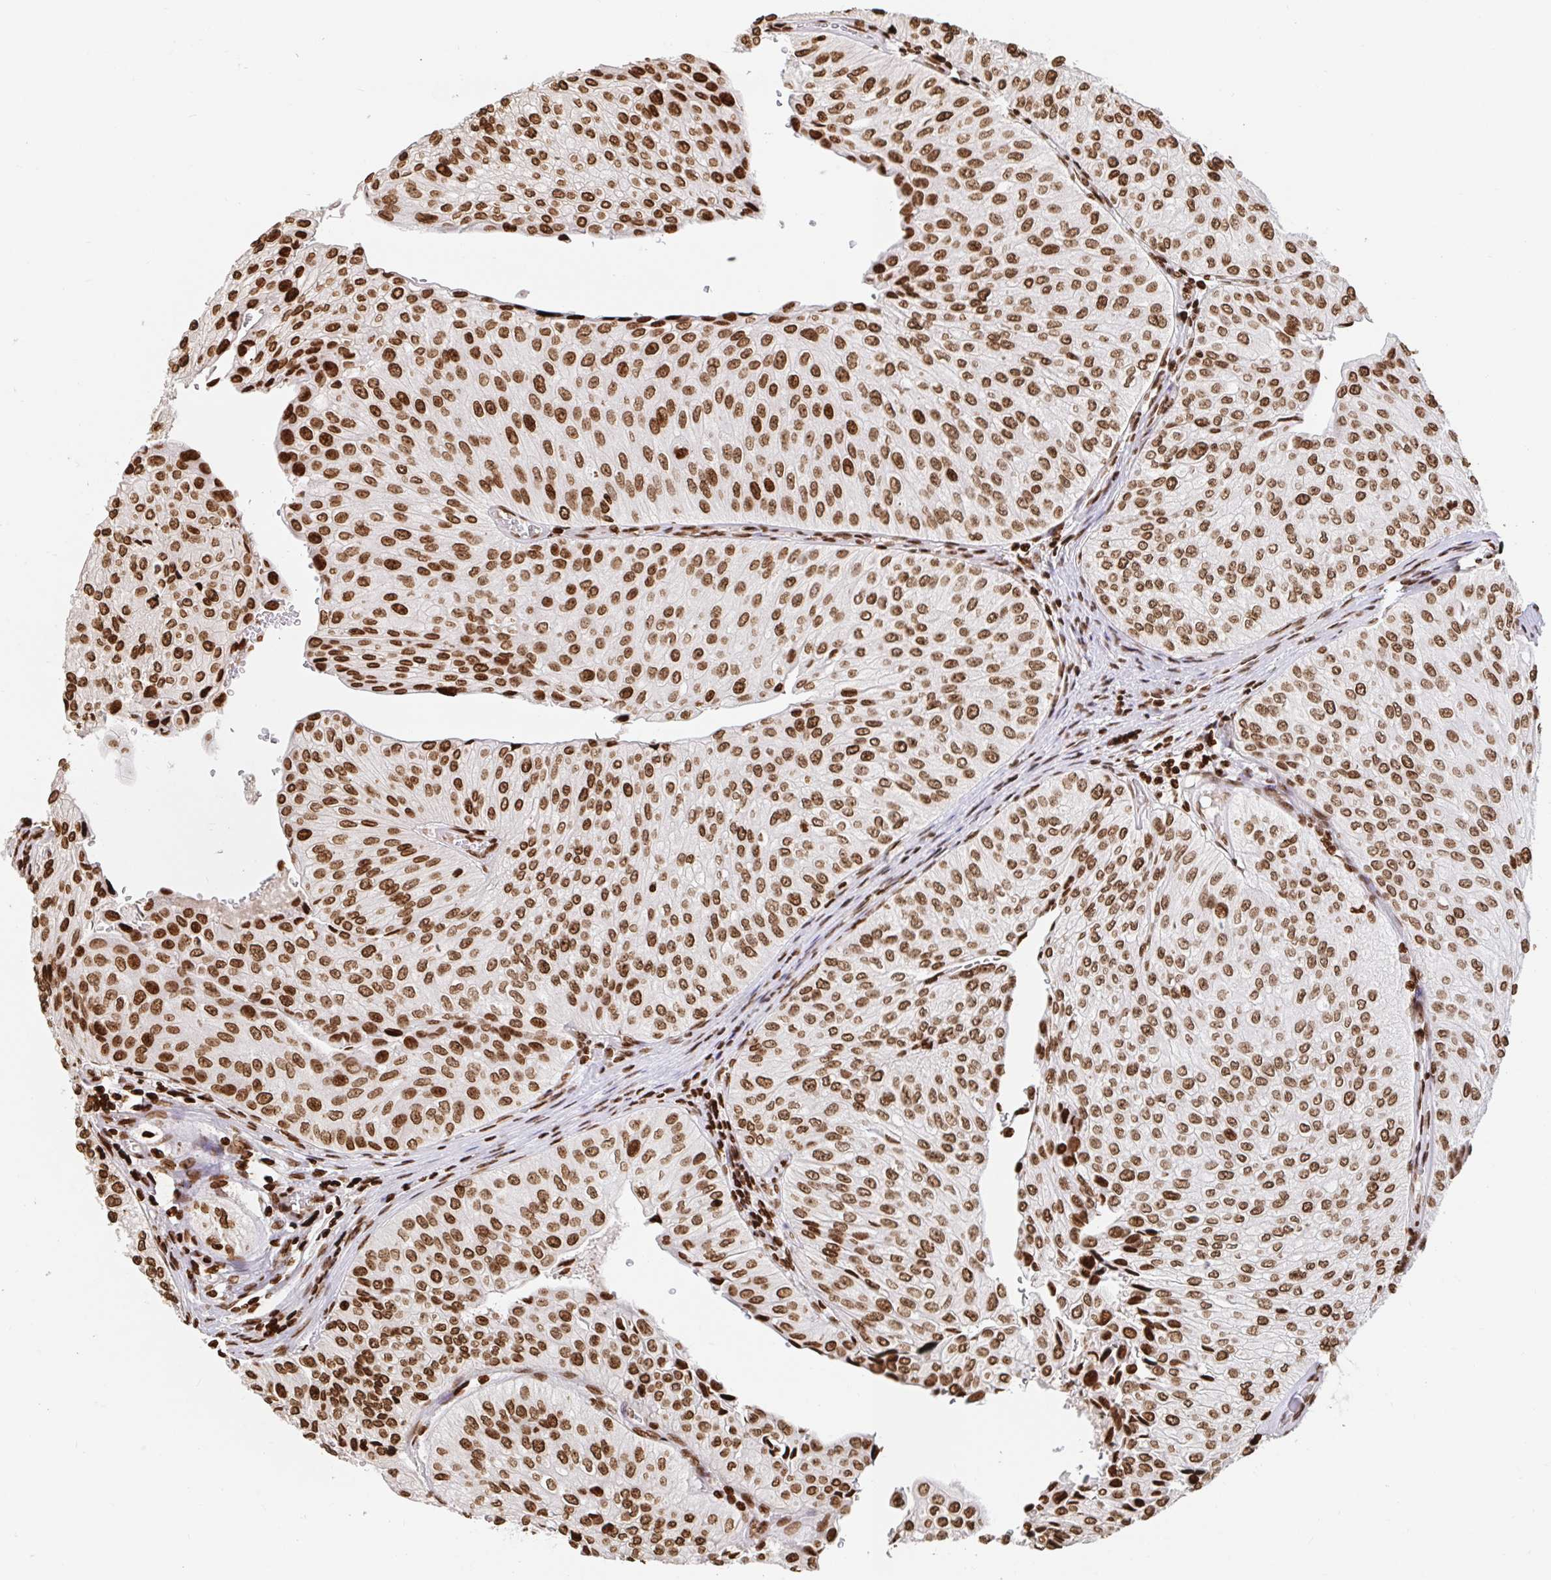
{"staining": {"intensity": "moderate", "quantity": ">75%", "location": "nuclear"}, "tissue": "urothelial cancer", "cell_type": "Tumor cells", "image_type": "cancer", "snomed": [{"axis": "morphology", "description": "Urothelial carcinoma, NOS"}, {"axis": "topography", "description": "Urinary bladder"}], "caption": "About >75% of tumor cells in urothelial cancer demonstrate moderate nuclear protein positivity as visualized by brown immunohistochemical staining.", "gene": "H2BC5", "patient": {"sex": "male", "age": 67}}